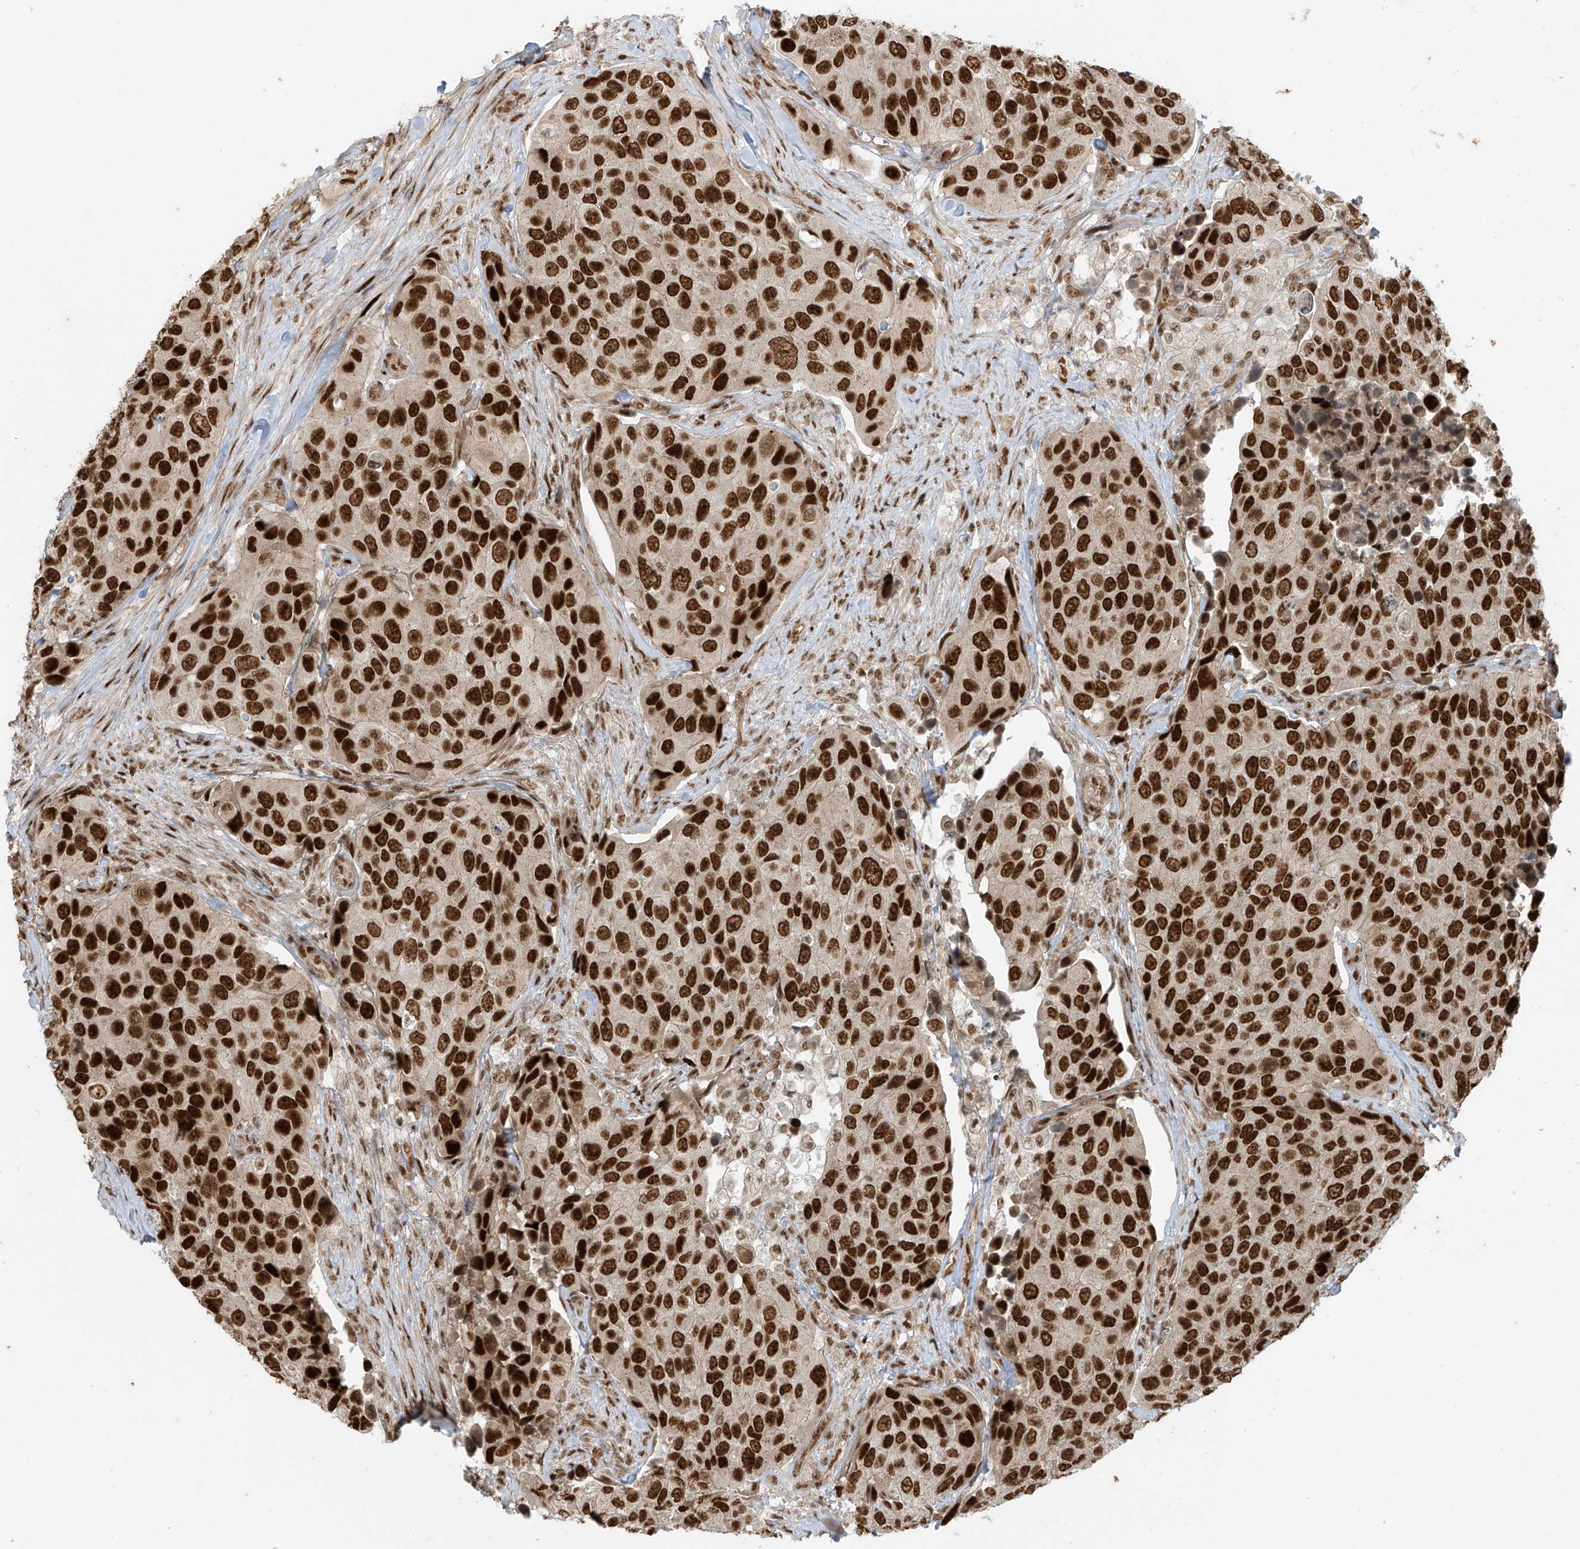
{"staining": {"intensity": "strong", "quantity": ">75%", "location": "nuclear"}, "tissue": "urothelial cancer", "cell_type": "Tumor cells", "image_type": "cancer", "snomed": [{"axis": "morphology", "description": "Urothelial carcinoma, High grade"}, {"axis": "topography", "description": "Urinary bladder"}], "caption": "High-grade urothelial carcinoma stained with a brown dye demonstrates strong nuclear positive positivity in about >75% of tumor cells.", "gene": "ARHGEF3", "patient": {"sex": "male", "age": 74}}